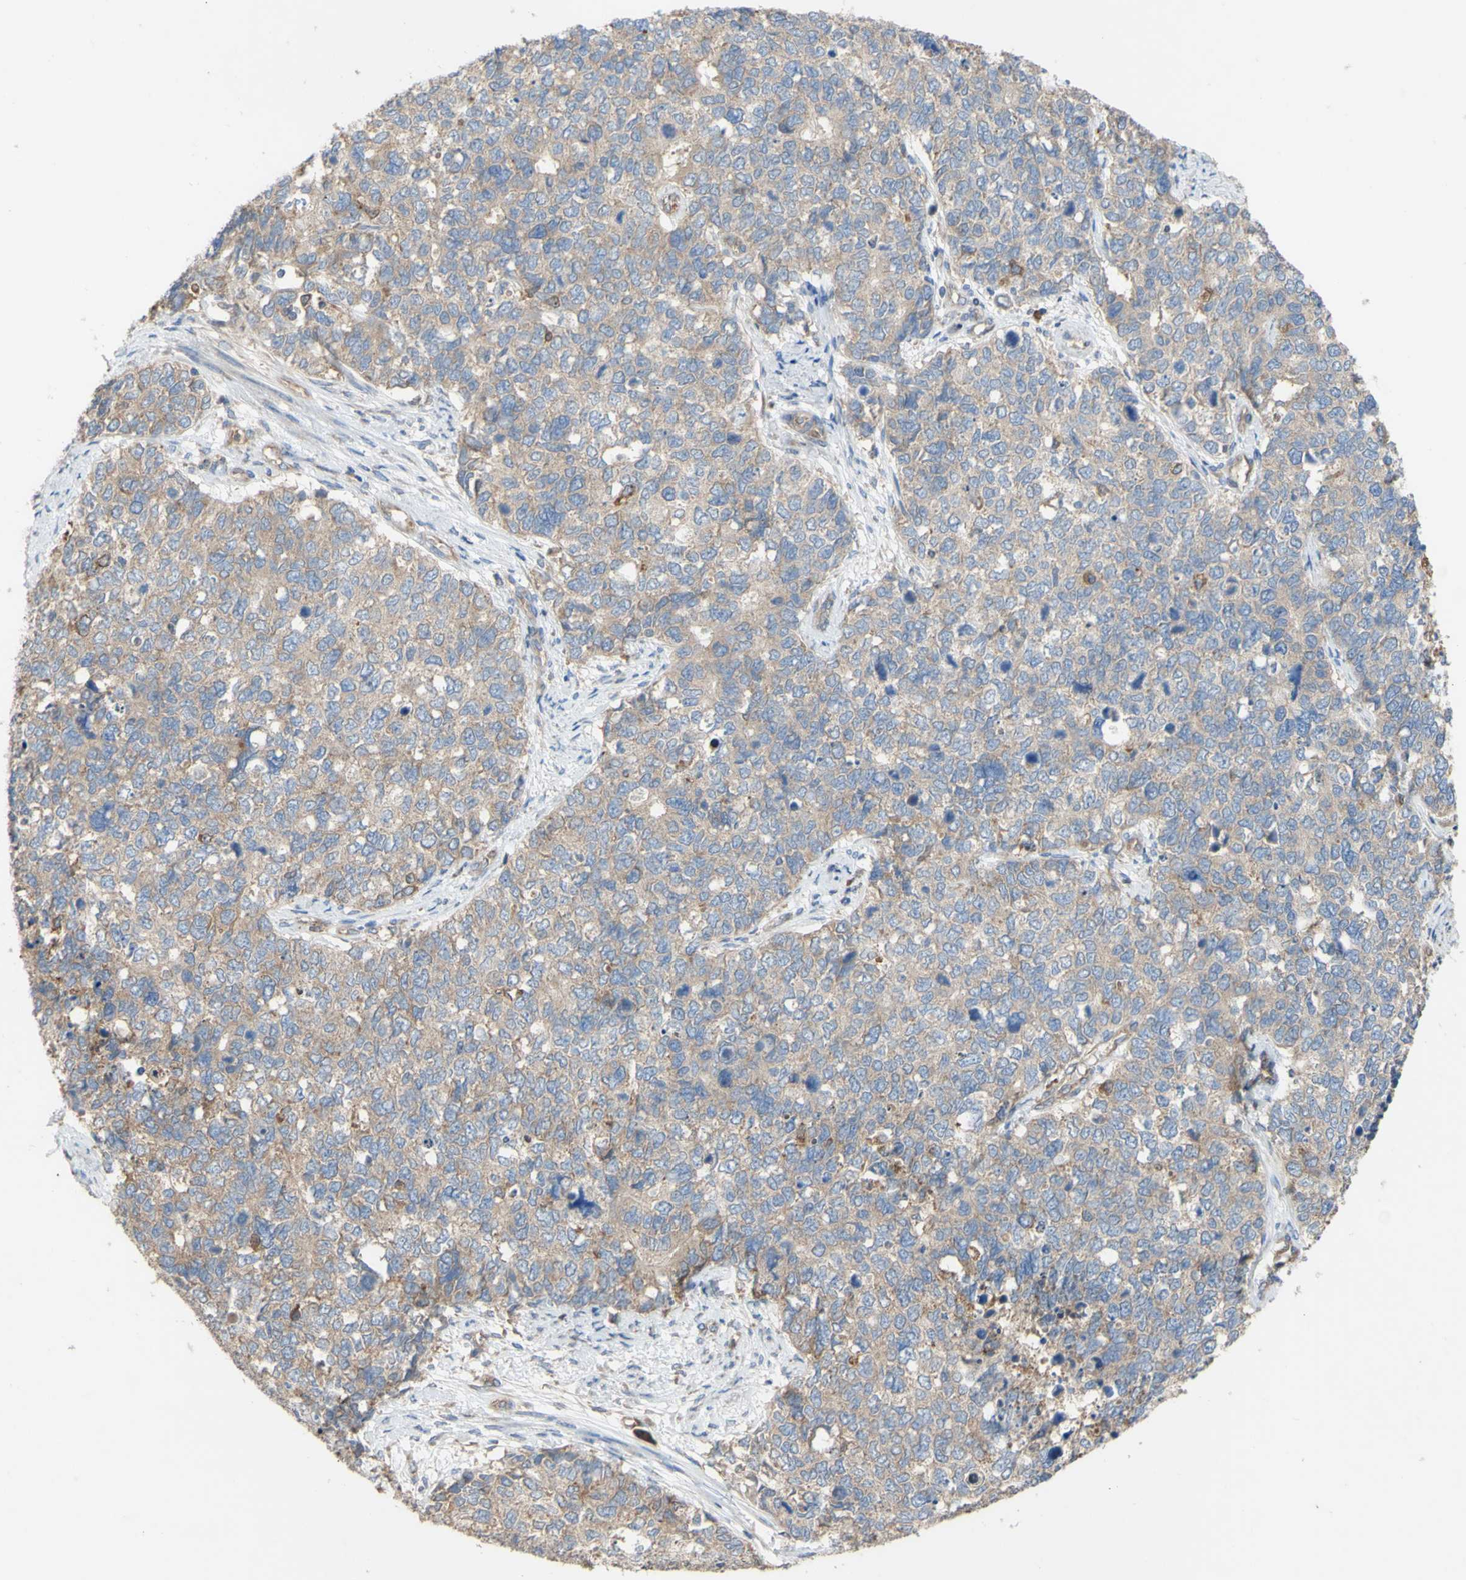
{"staining": {"intensity": "weak", "quantity": "25%-75%", "location": "cytoplasmic/membranous"}, "tissue": "cervical cancer", "cell_type": "Tumor cells", "image_type": "cancer", "snomed": [{"axis": "morphology", "description": "Squamous cell carcinoma, NOS"}, {"axis": "topography", "description": "Cervix"}], "caption": "Cervical squamous cell carcinoma tissue reveals weak cytoplasmic/membranous staining in approximately 25%-75% of tumor cells The protein is shown in brown color, while the nuclei are stained blue.", "gene": "EIF2S3", "patient": {"sex": "female", "age": 63}}